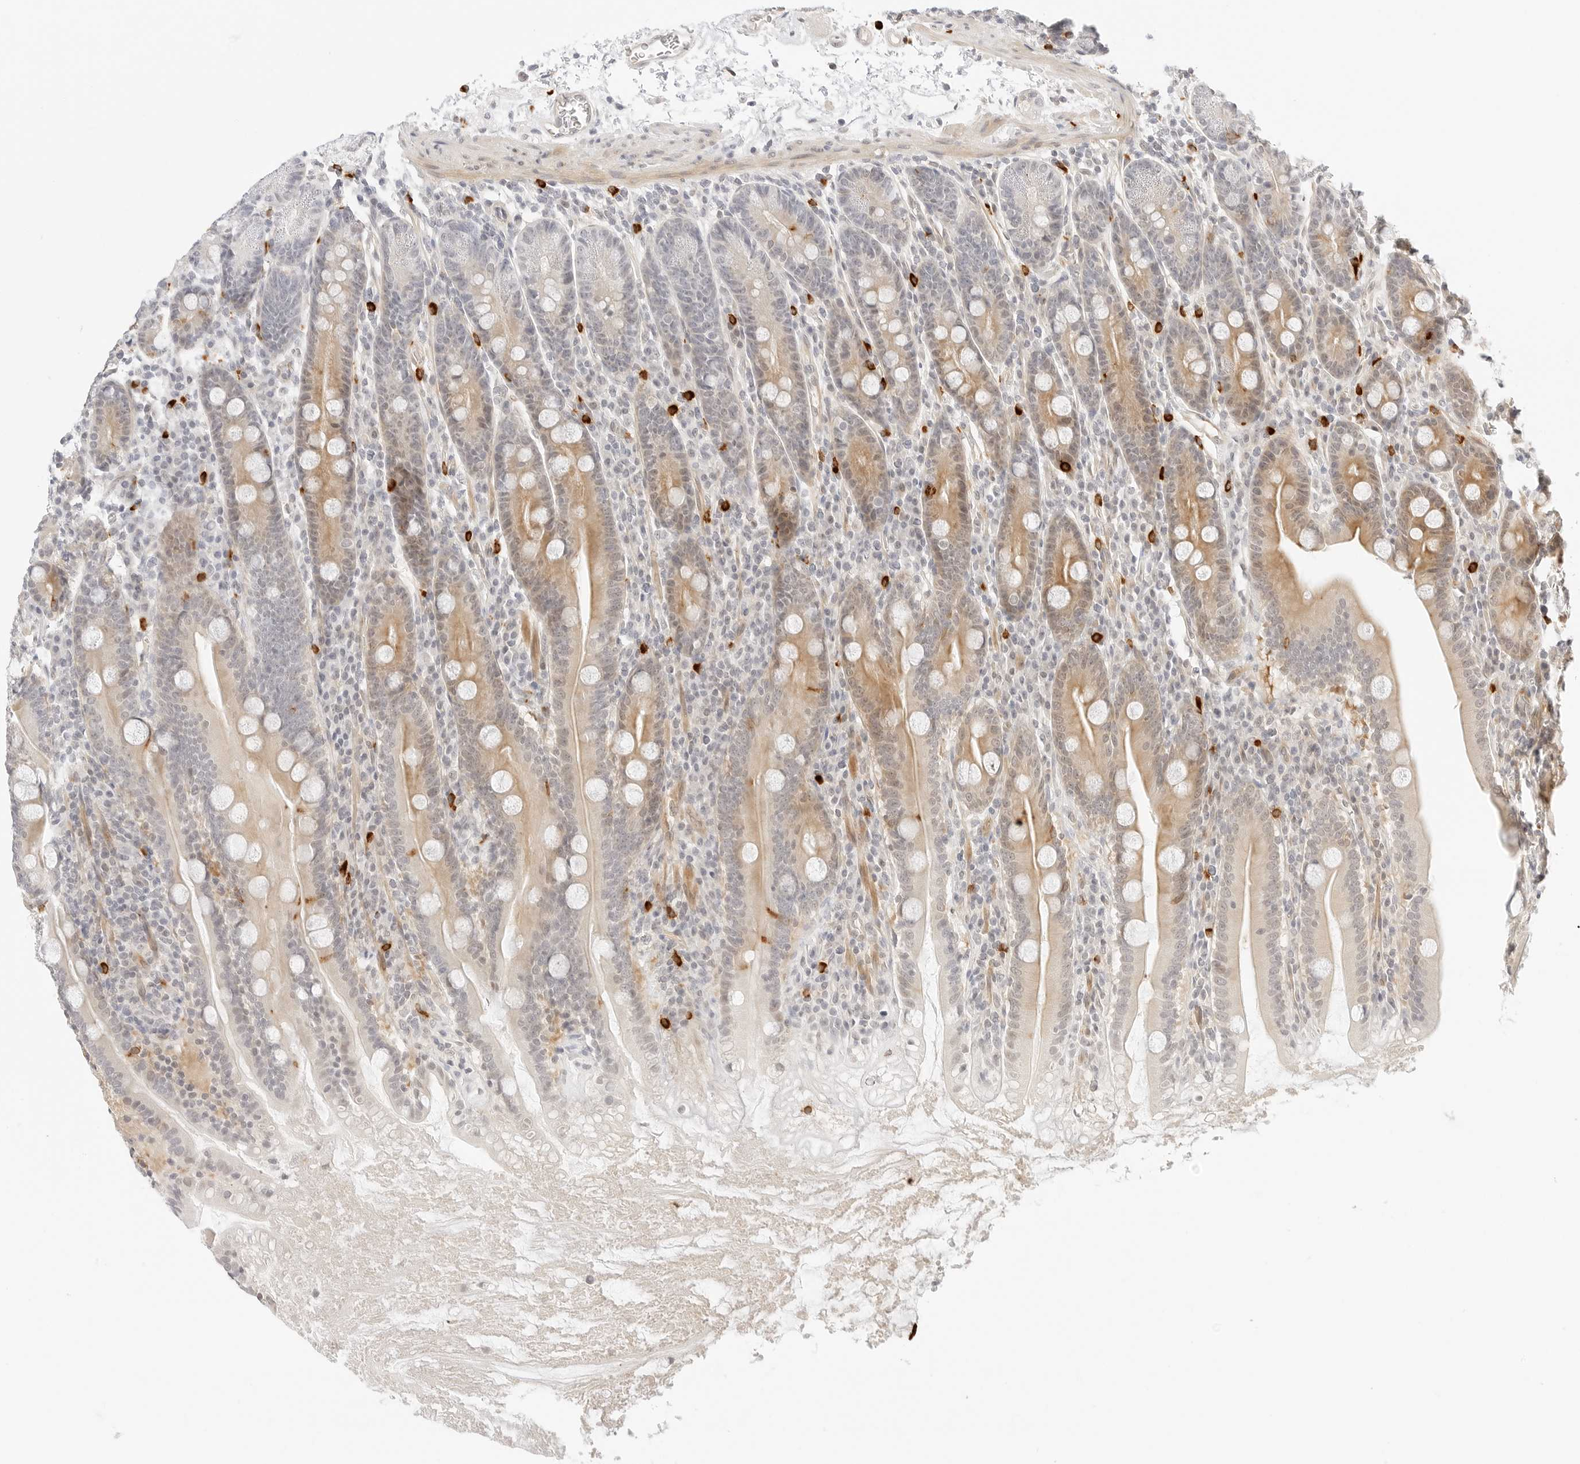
{"staining": {"intensity": "moderate", "quantity": "25%-75%", "location": "cytoplasmic/membranous"}, "tissue": "duodenum", "cell_type": "Glandular cells", "image_type": "normal", "snomed": [{"axis": "morphology", "description": "Normal tissue, NOS"}, {"axis": "topography", "description": "Duodenum"}], "caption": "IHC (DAB) staining of benign human duodenum reveals moderate cytoplasmic/membranous protein staining in approximately 25%-75% of glandular cells.", "gene": "TEKT2", "patient": {"sex": "male", "age": 35}}